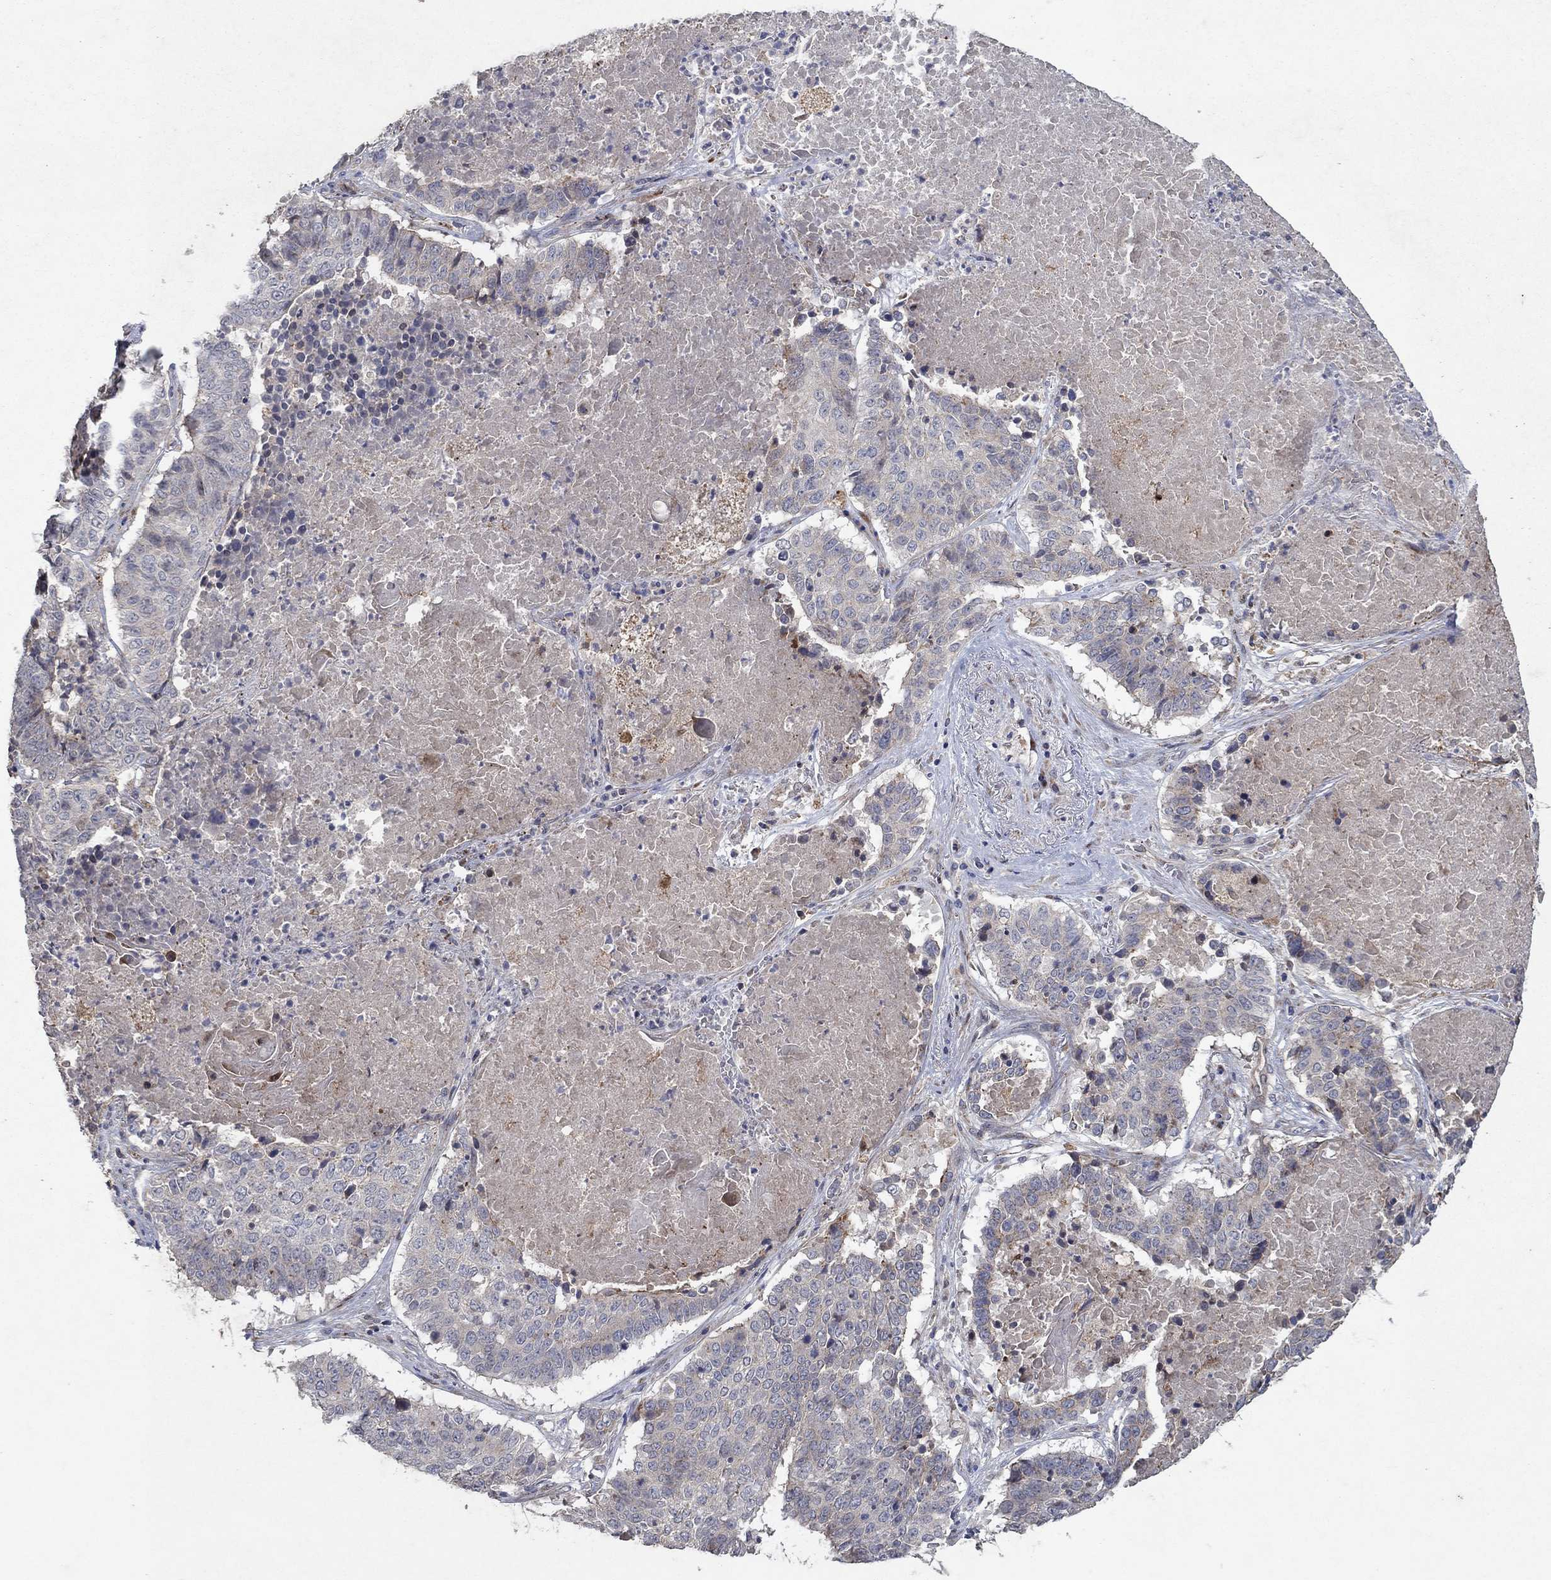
{"staining": {"intensity": "negative", "quantity": "none", "location": "none"}, "tissue": "lung cancer", "cell_type": "Tumor cells", "image_type": "cancer", "snomed": [{"axis": "morphology", "description": "Squamous cell carcinoma, NOS"}, {"axis": "topography", "description": "Lung"}], "caption": "This is an immunohistochemistry photomicrograph of lung squamous cell carcinoma. There is no staining in tumor cells.", "gene": "FRG1", "patient": {"sex": "male", "age": 64}}